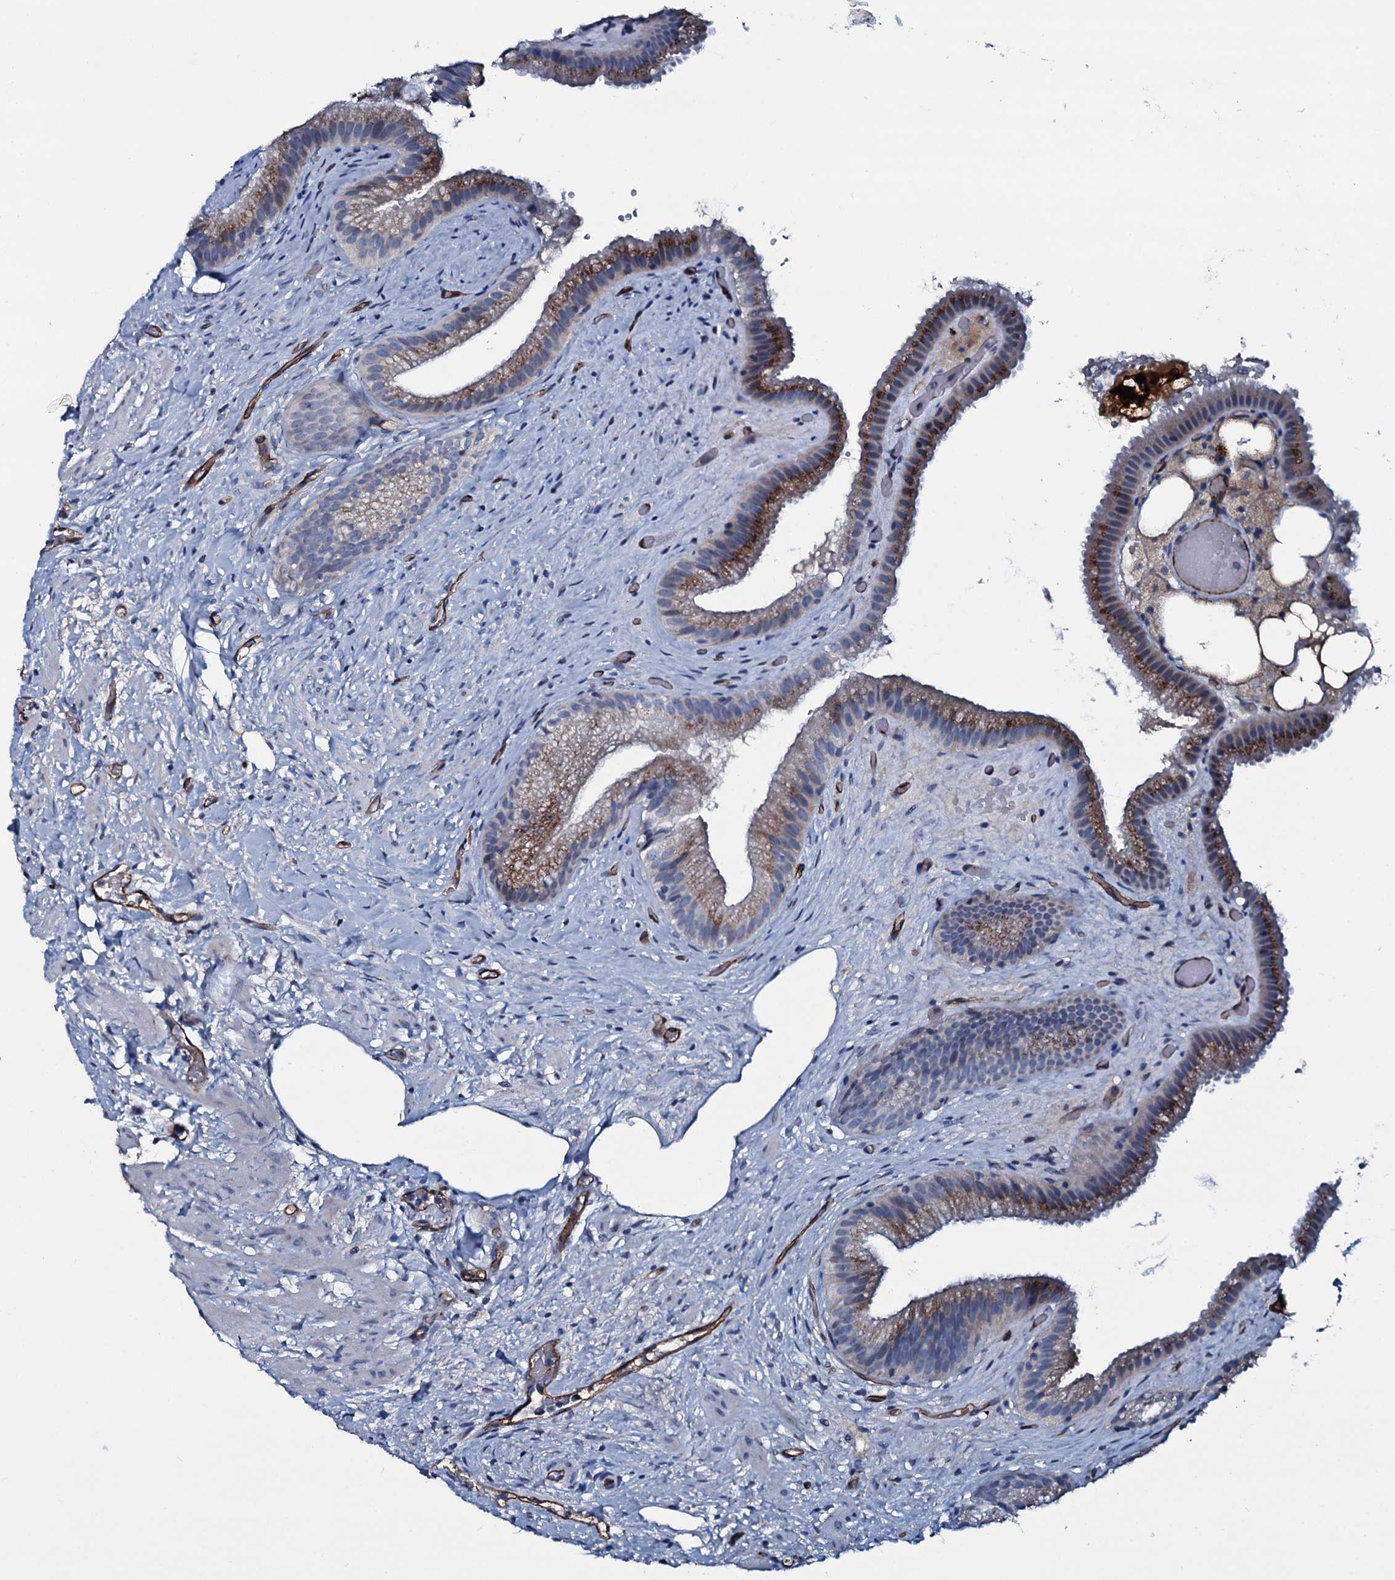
{"staining": {"intensity": "moderate", "quantity": ">75%", "location": "cytoplasmic/membranous"}, "tissue": "gallbladder", "cell_type": "Glandular cells", "image_type": "normal", "snomed": [{"axis": "morphology", "description": "Normal tissue, NOS"}, {"axis": "morphology", "description": "Inflammation, NOS"}, {"axis": "topography", "description": "Gallbladder"}], "caption": "Approximately >75% of glandular cells in unremarkable human gallbladder demonstrate moderate cytoplasmic/membranous protein expression as visualized by brown immunohistochemical staining.", "gene": "CLEC14A", "patient": {"sex": "male", "age": 51}}